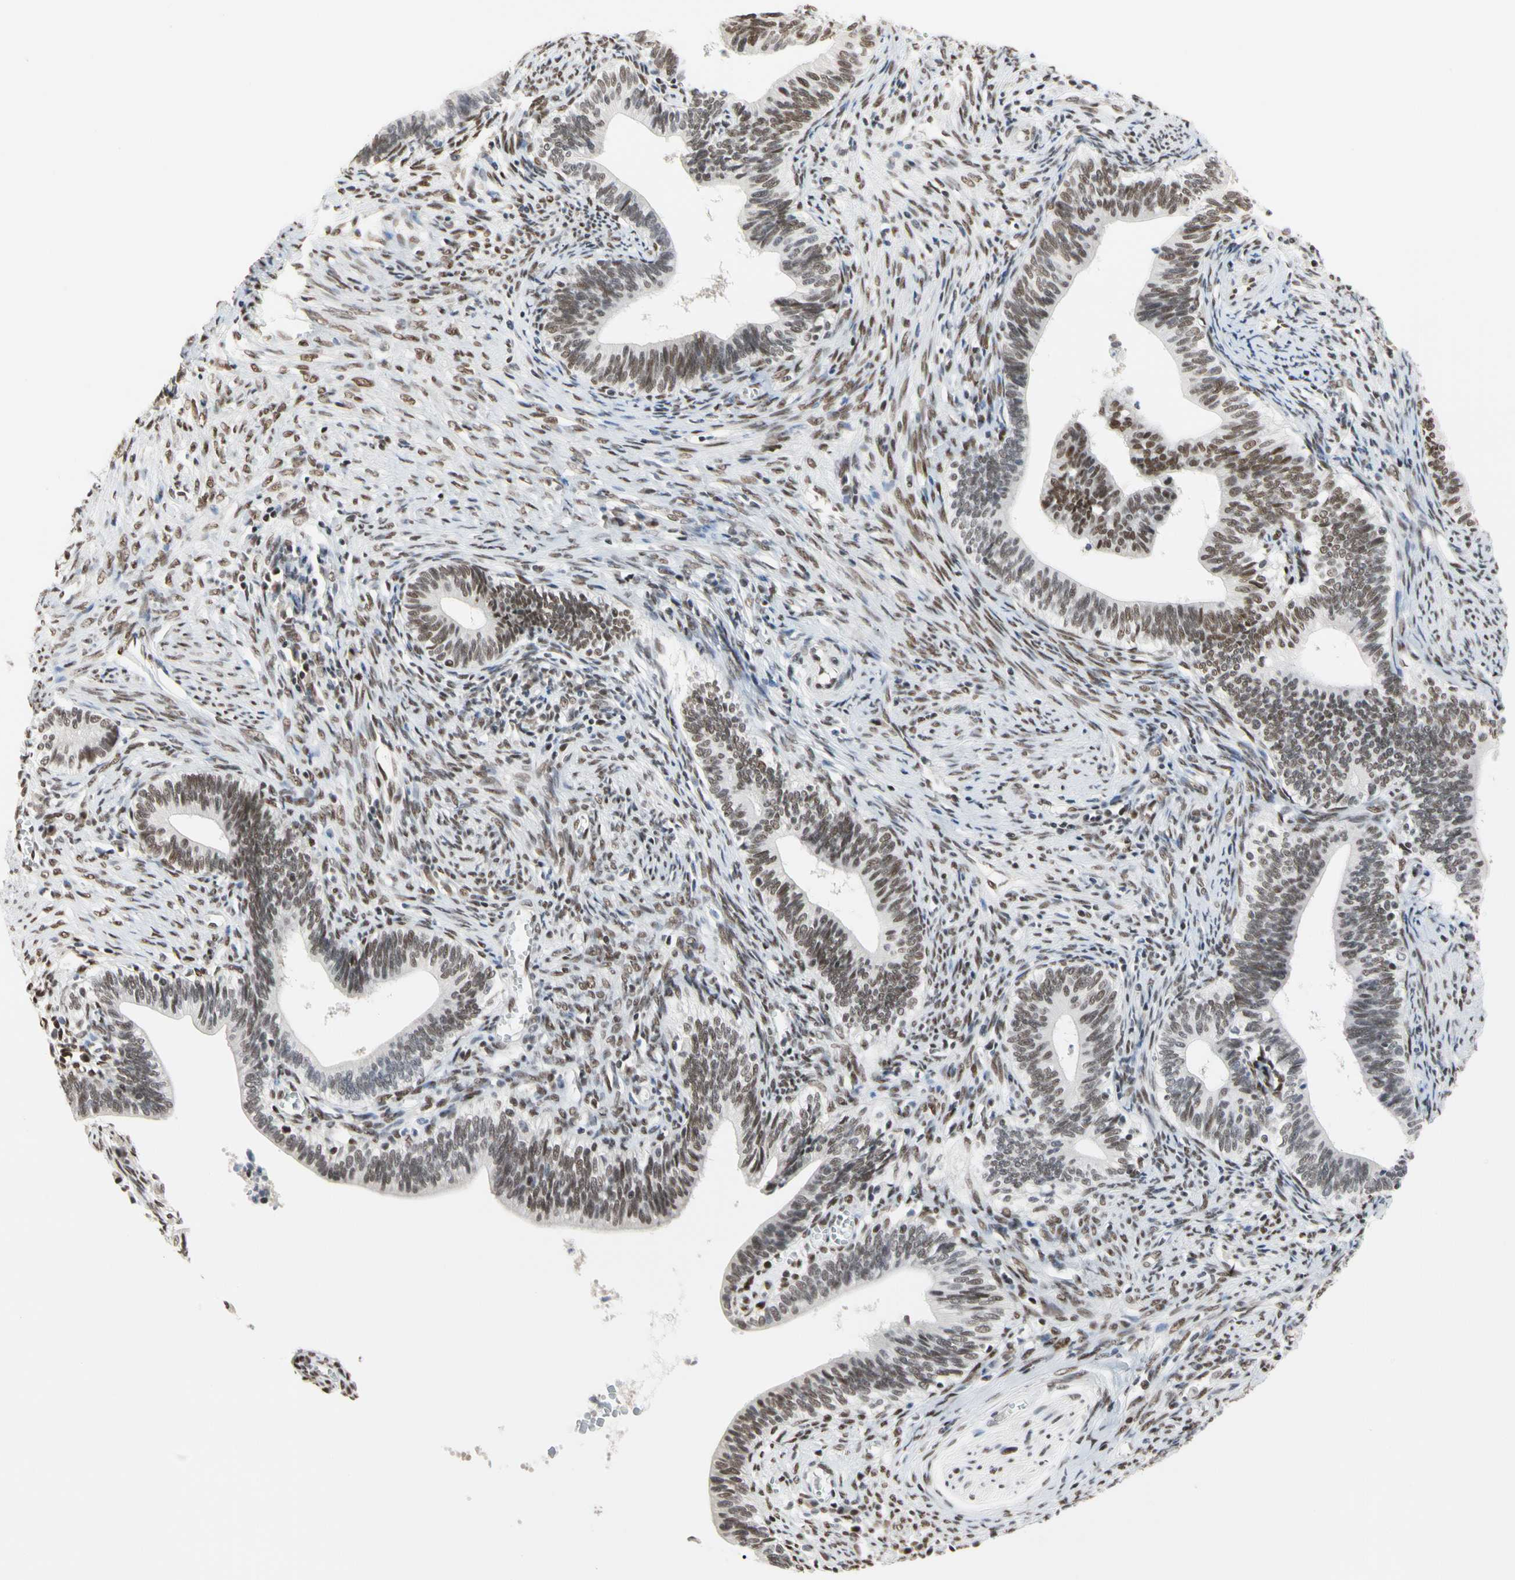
{"staining": {"intensity": "moderate", "quantity": ">75%", "location": "nuclear"}, "tissue": "cervical cancer", "cell_type": "Tumor cells", "image_type": "cancer", "snomed": [{"axis": "morphology", "description": "Adenocarcinoma, NOS"}, {"axis": "topography", "description": "Cervix"}], "caption": "Immunohistochemistry photomicrograph of cervical cancer (adenocarcinoma) stained for a protein (brown), which exhibits medium levels of moderate nuclear expression in approximately >75% of tumor cells.", "gene": "FAM98B", "patient": {"sex": "female", "age": 44}}